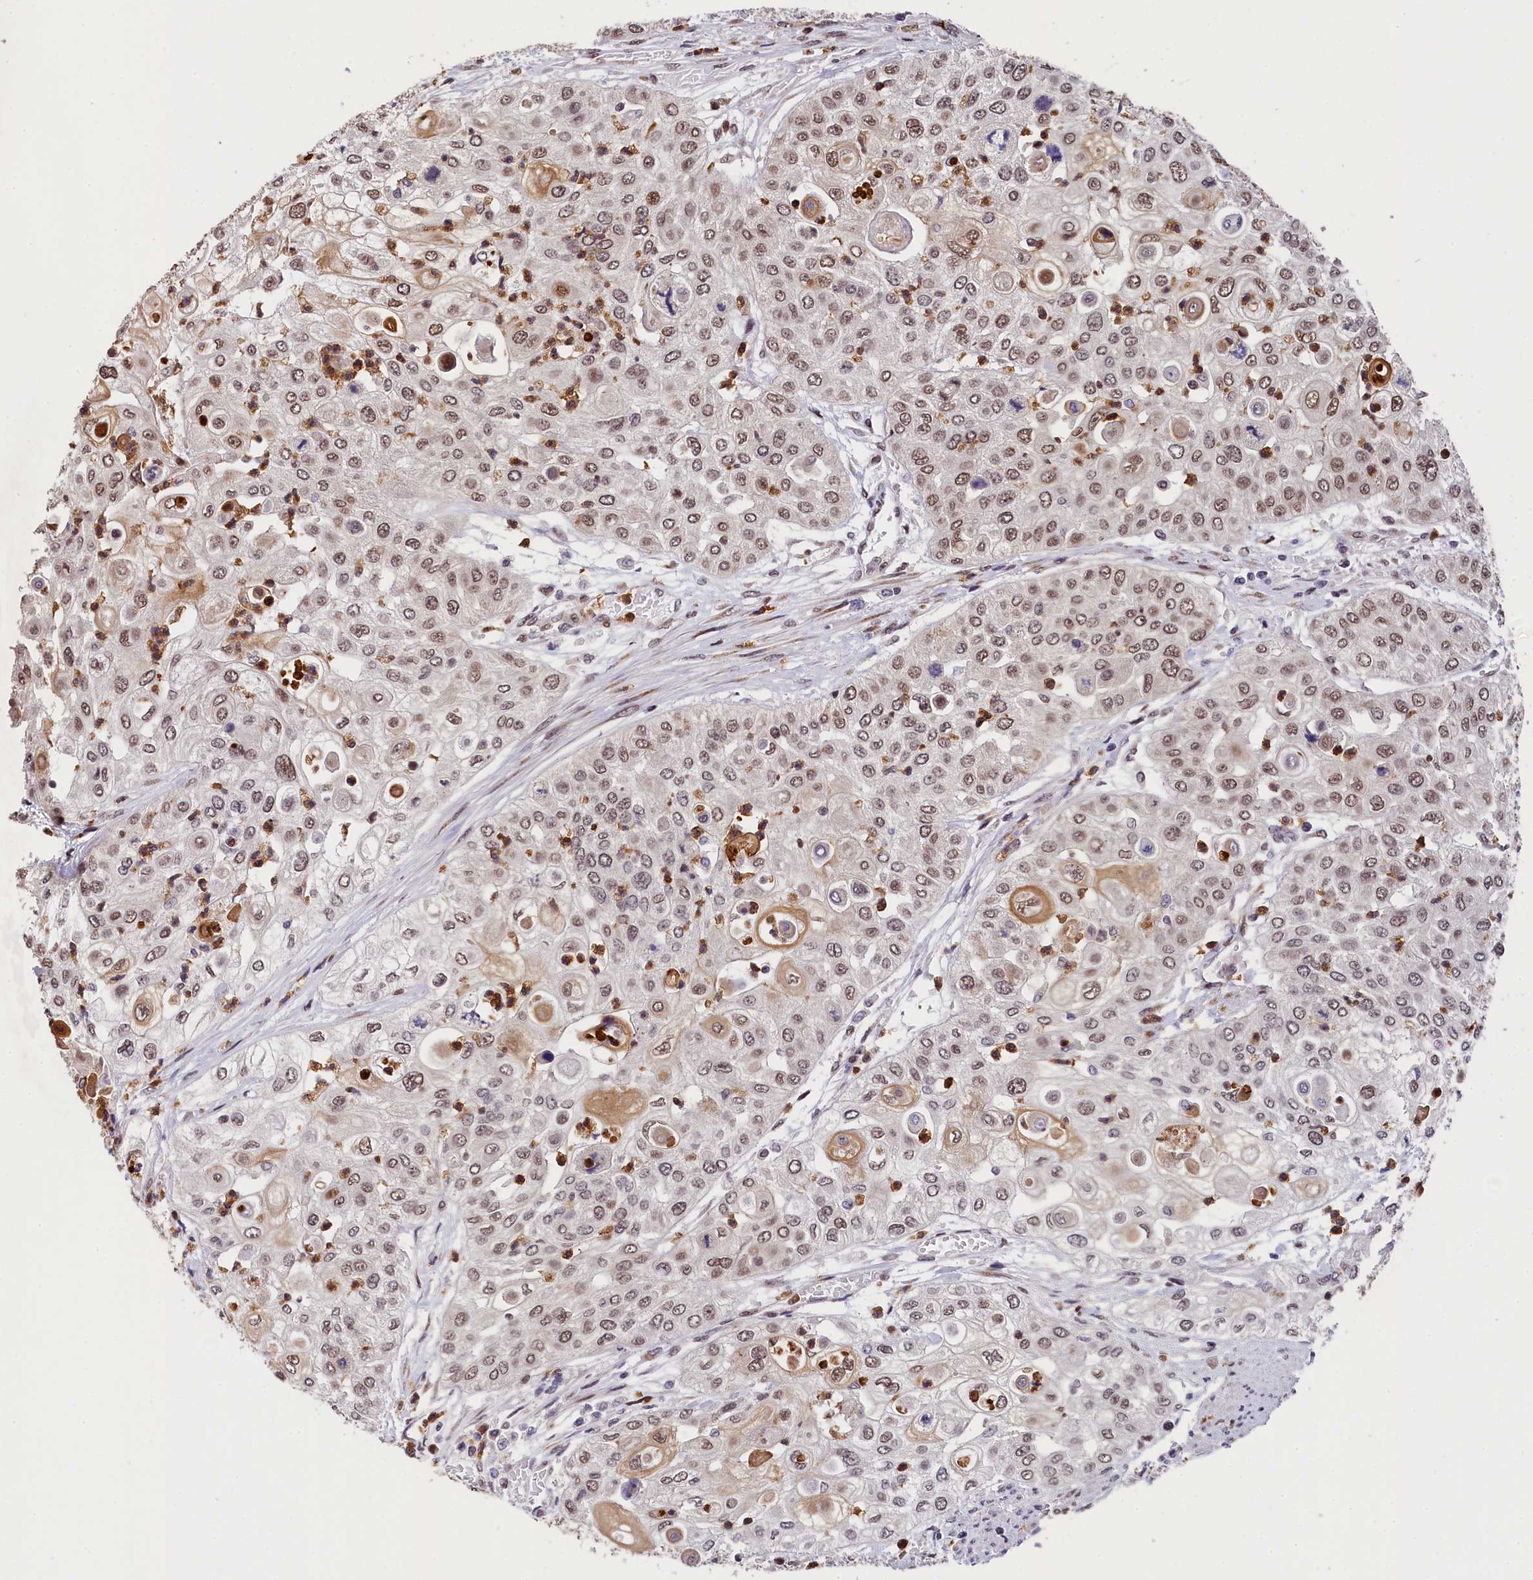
{"staining": {"intensity": "moderate", "quantity": ">75%", "location": "nuclear"}, "tissue": "urothelial cancer", "cell_type": "Tumor cells", "image_type": "cancer", "snomed": [{"axis": "morphology", "description": "Urothelial carcinoma, High grade"}, {"axis": "topography", "description": "Urinary bladder"}], "caption": "DAB immunohistochemical staining of human urothelial cancer exhibits moderate nuclear protein staining in approximately >75% of tumor cells. (brown staining indicates protein expression, while blue staining denotes nuclei).", "gene": "ADIG", "patient": {"sex": "female", "age": 79}}